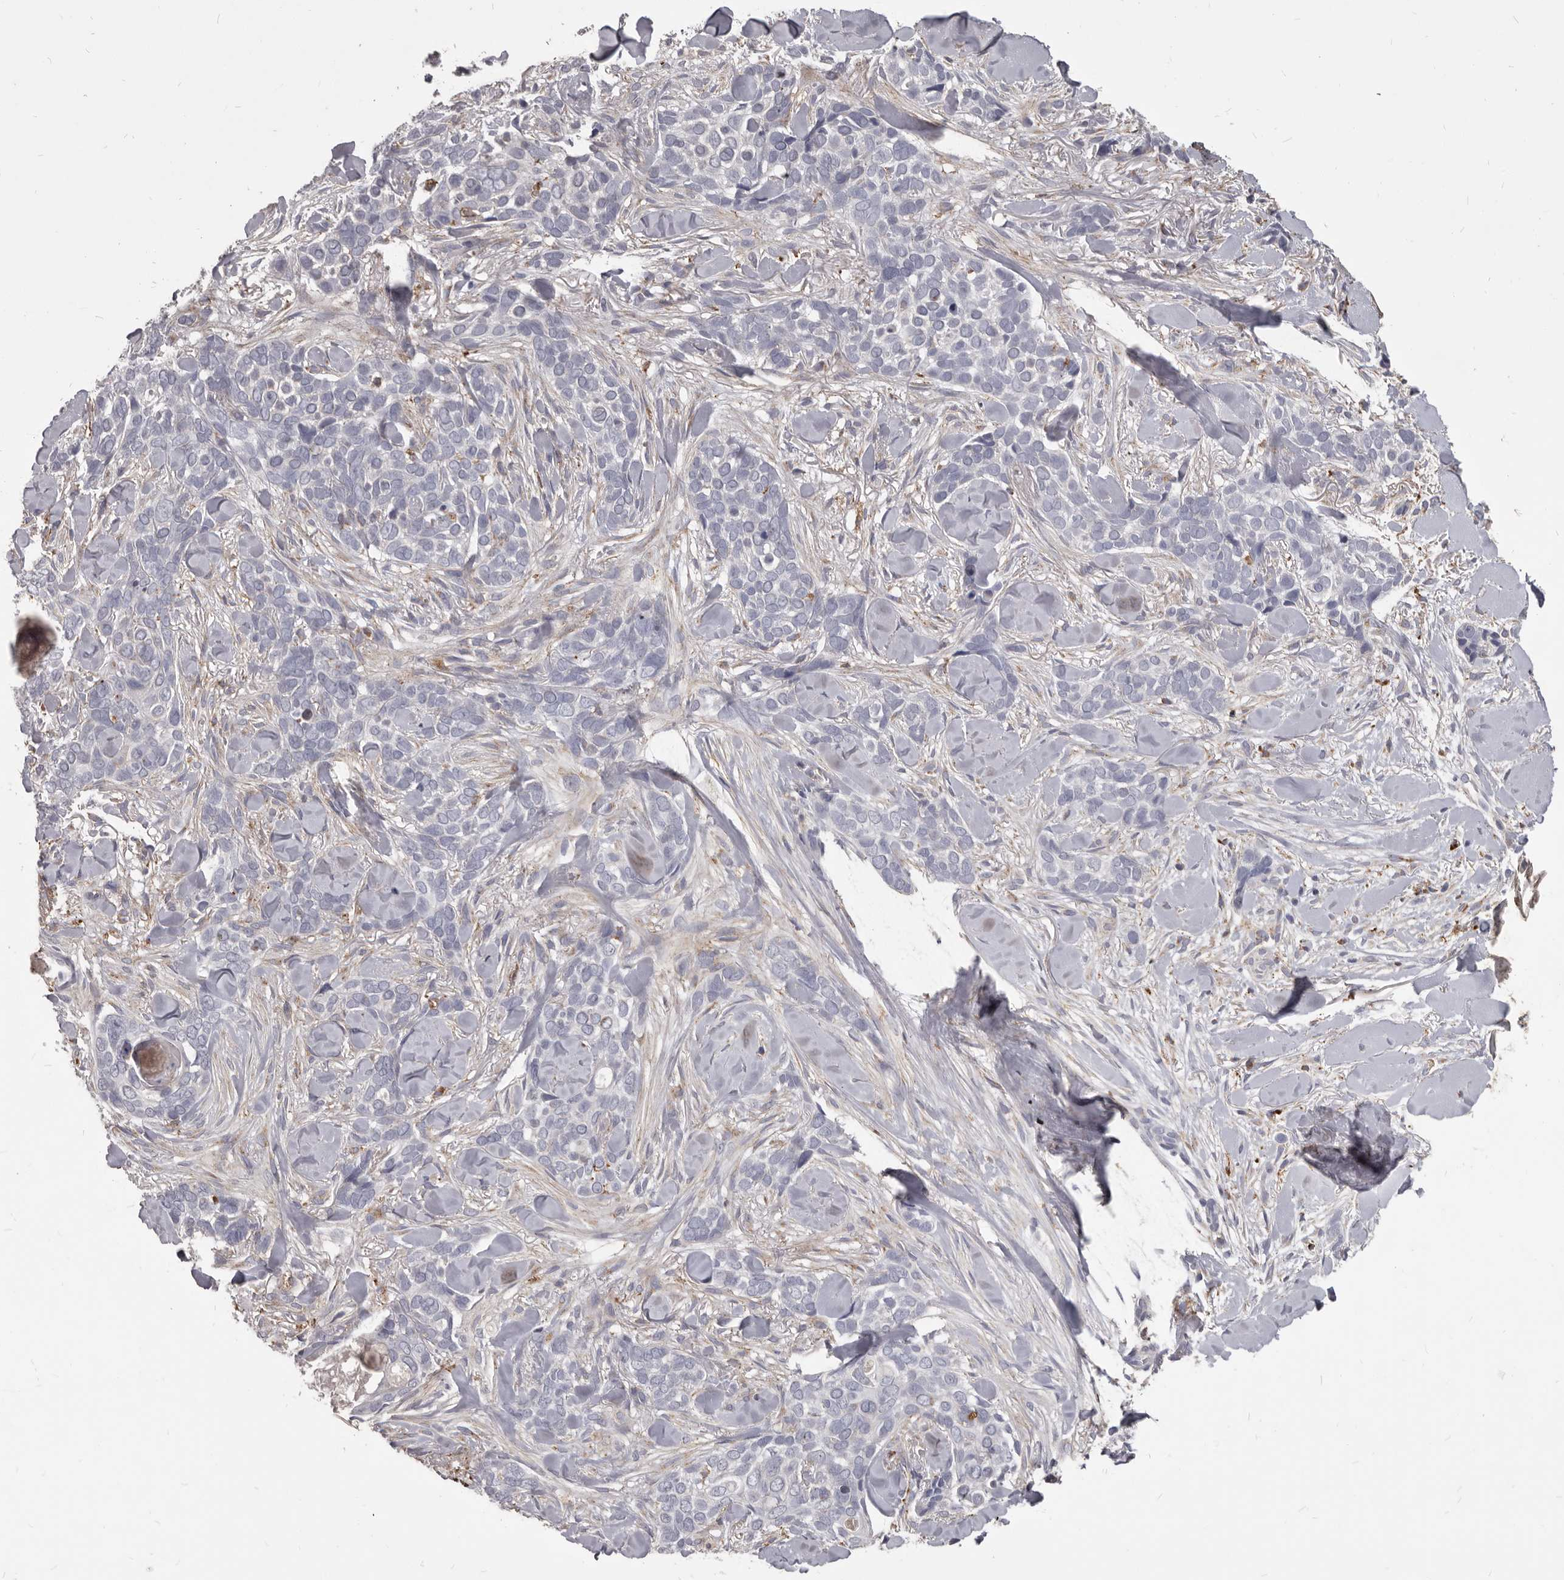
{"staining": {"intensity": "negative", "quantity": "none", "location": "none"}, "tissue": "skin cancer", "cell_type": "Tumor cells", "image_type": "cancer", "snomed": [{"axis": "morphology", "description": "Basal cell carcinoma"}, {"axis": "topography", "description": "Skin"}], "caption": "The immunohistochemistry (IHC) photomicrograph has no significant staining in tumor cells of basal cell carcinoma (skin) tissue.", "gene": "PI4K2A", "patient": {"sex": "female", "age": 82}}